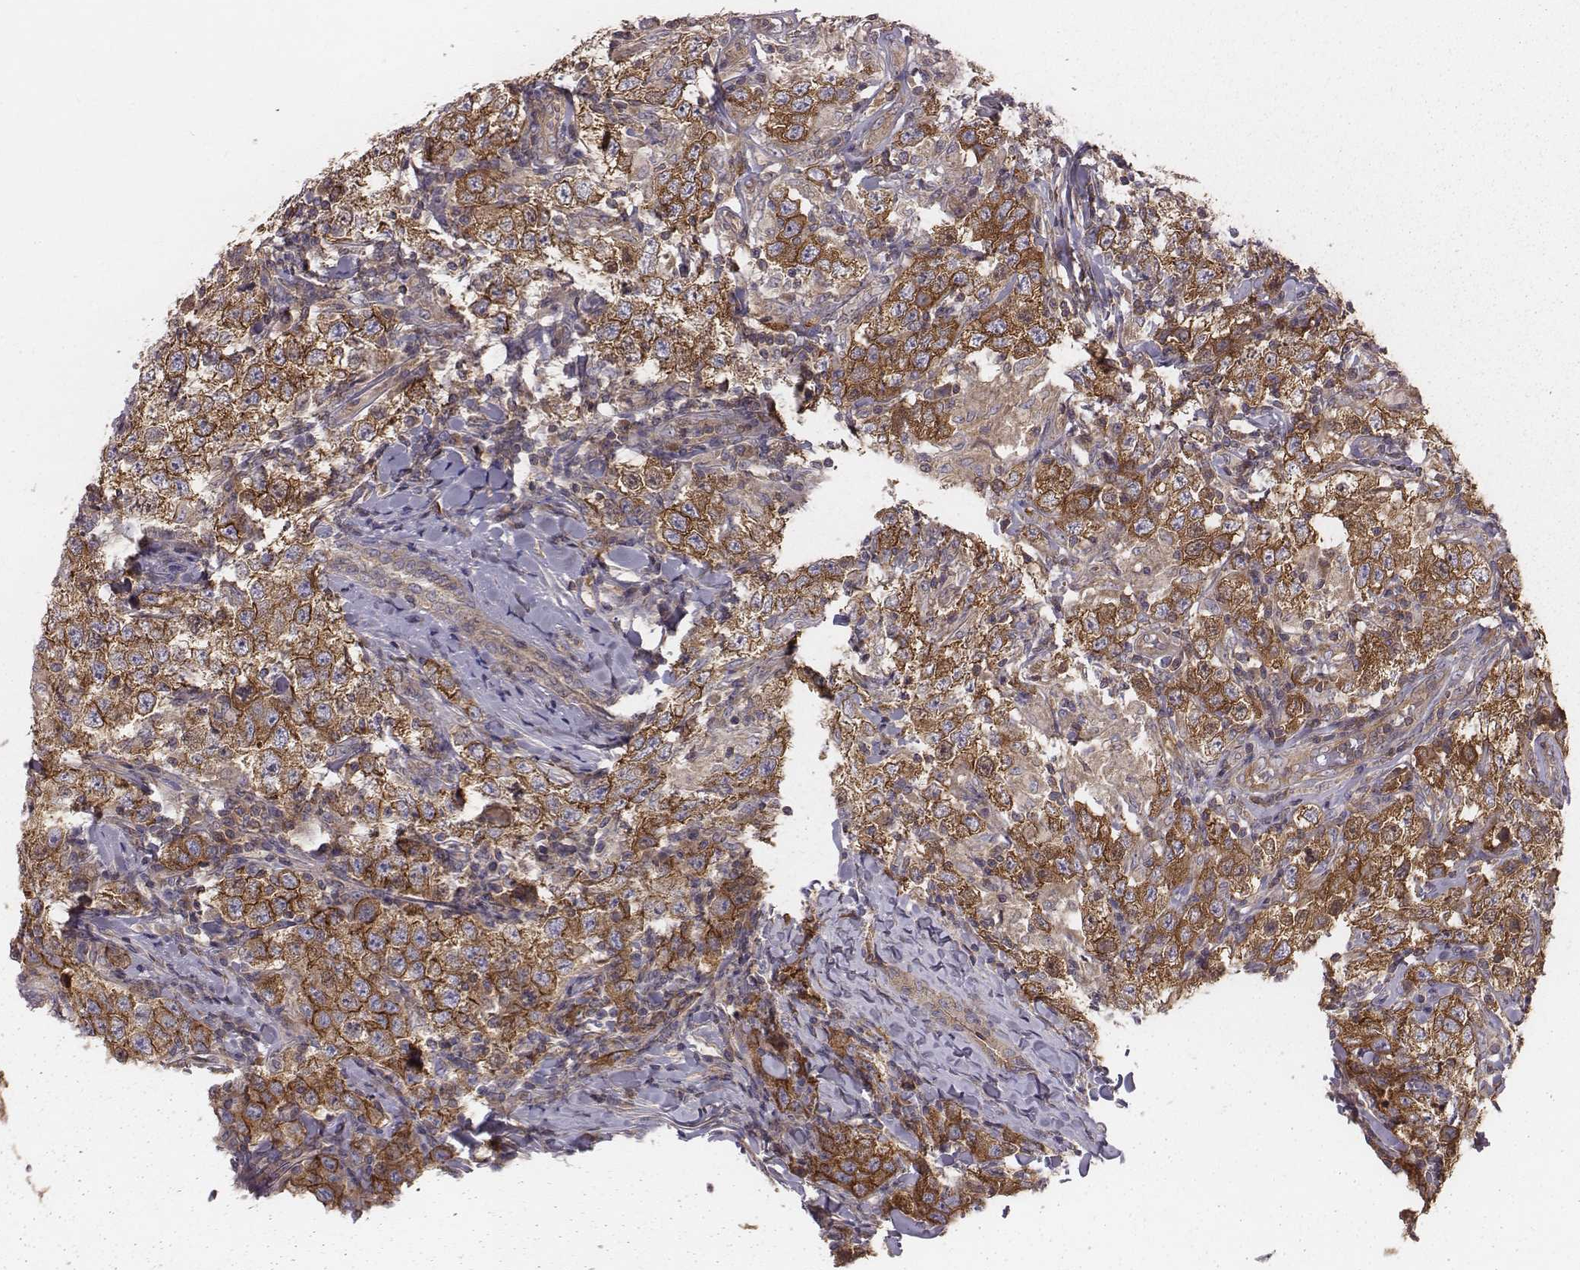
{"staining": {"intensity": "moderate", "quantity": ">75%", "location": "cytoplasmic/membranous"}, "tissue": "testis cancer", "cell_type": "Tumor cells", "image_type": "cancer", "snomed": [{"axis": "morphology", "description": "Seminoma, NOS"}, {"axis": "morphology", "description": "Carcinoma, Embryonal, NOS"}, {"axis": "topography", "description": "Testis"}], "caption": "The image displays staining of testis embryonal carcinoma, revealing moderate cytoplasmic/membranous protein staining (brown color) within tumor cells.", "gene": "CAD", "patient": {"sex": "male", "age": 41}}